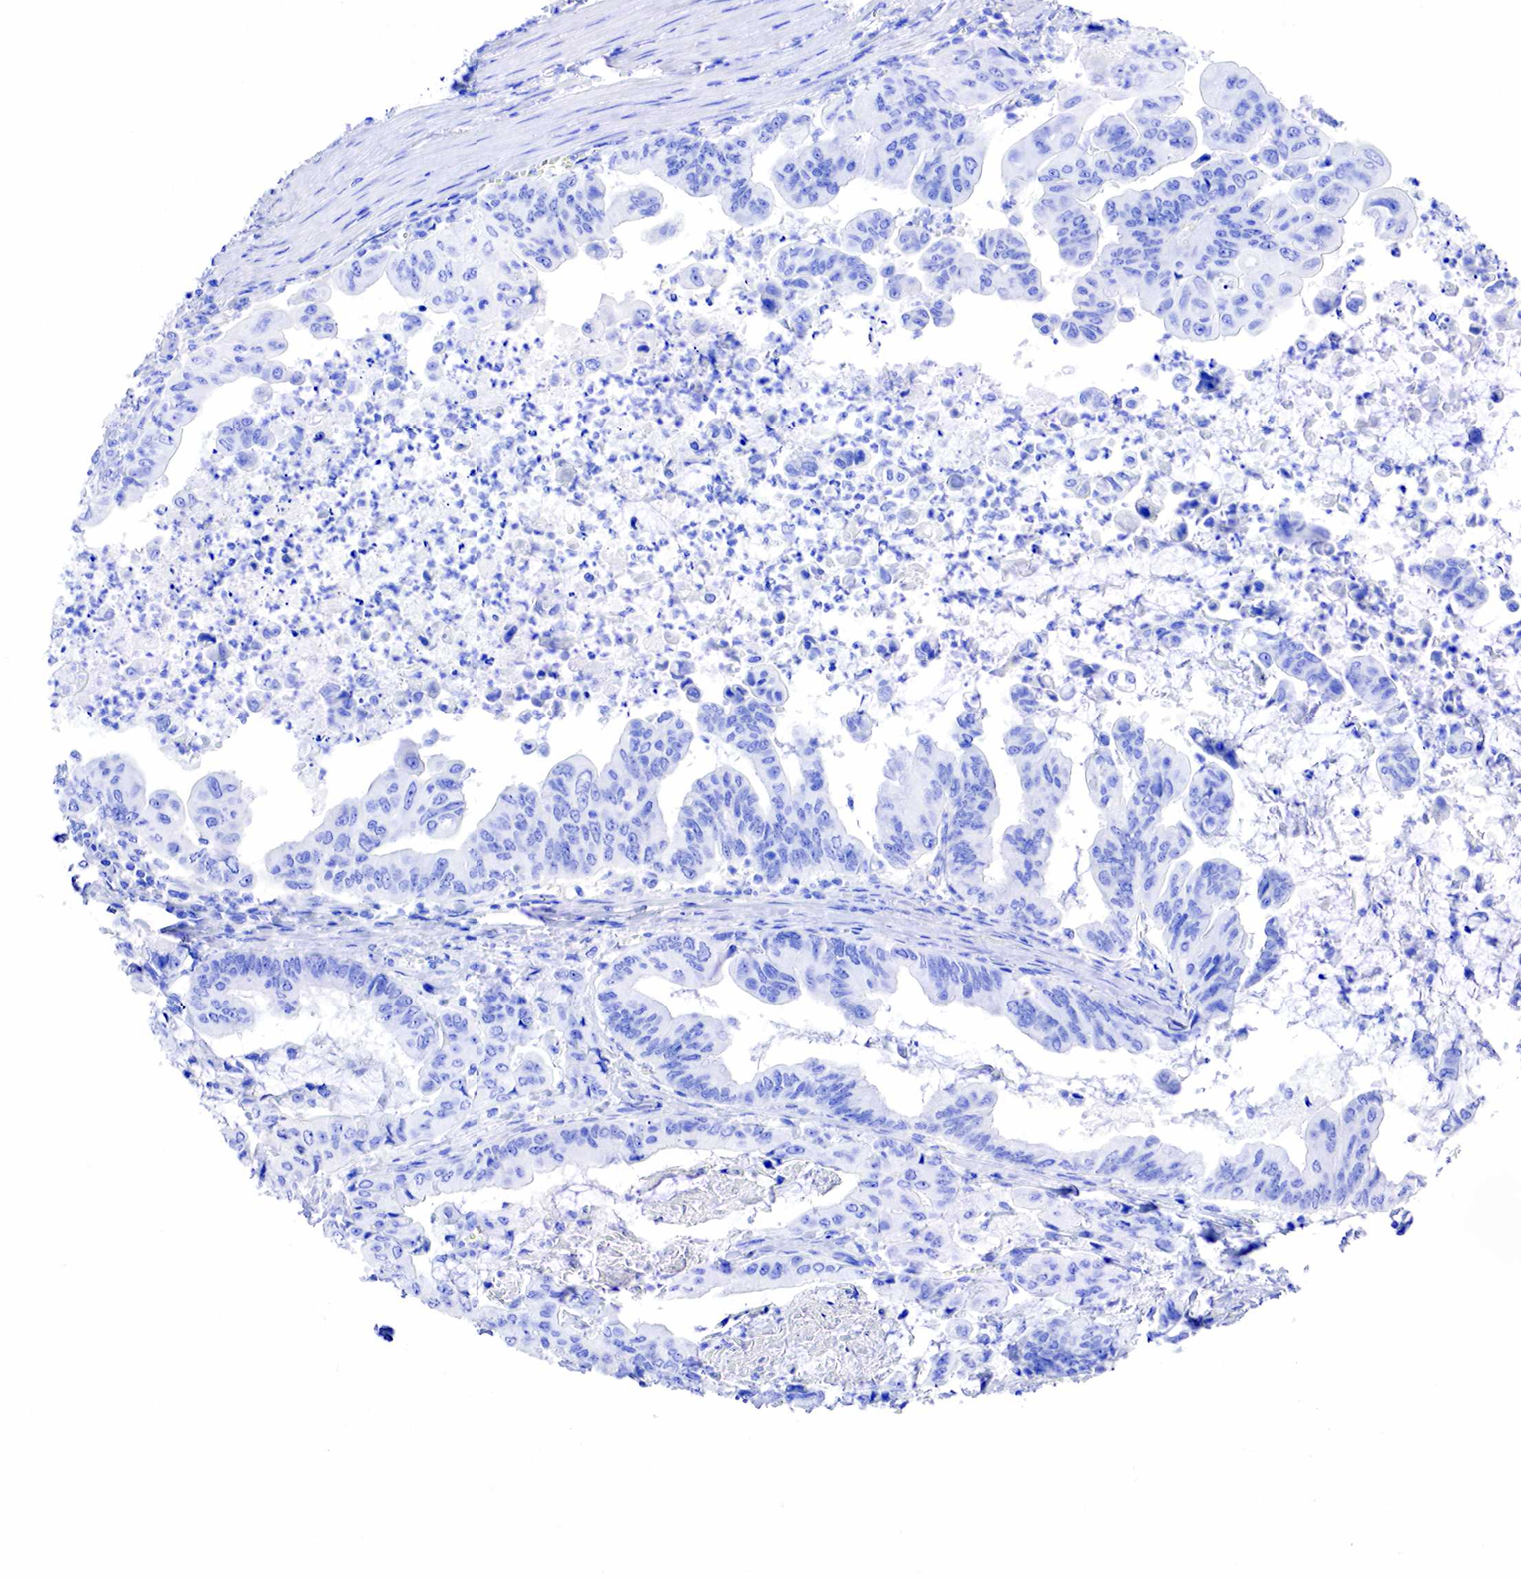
{"staining": {"intensity": "negative", "quantity": "none", "location": "none"}, "tissue": "stomach cancer", "cell_type": "Tumor cells", "image_type": "cancer", "snomed": [{"axis": "morphology", "description": "Adenocarcinoma, NOS"}, {"axis": "topography", "description": "Stomach, upper"}], "caption": "Image shows no significant protein positivity in tumor cells of stomach cancer.", "gene": "KLK3", "patient": {"sex": "male", "age": 80}}